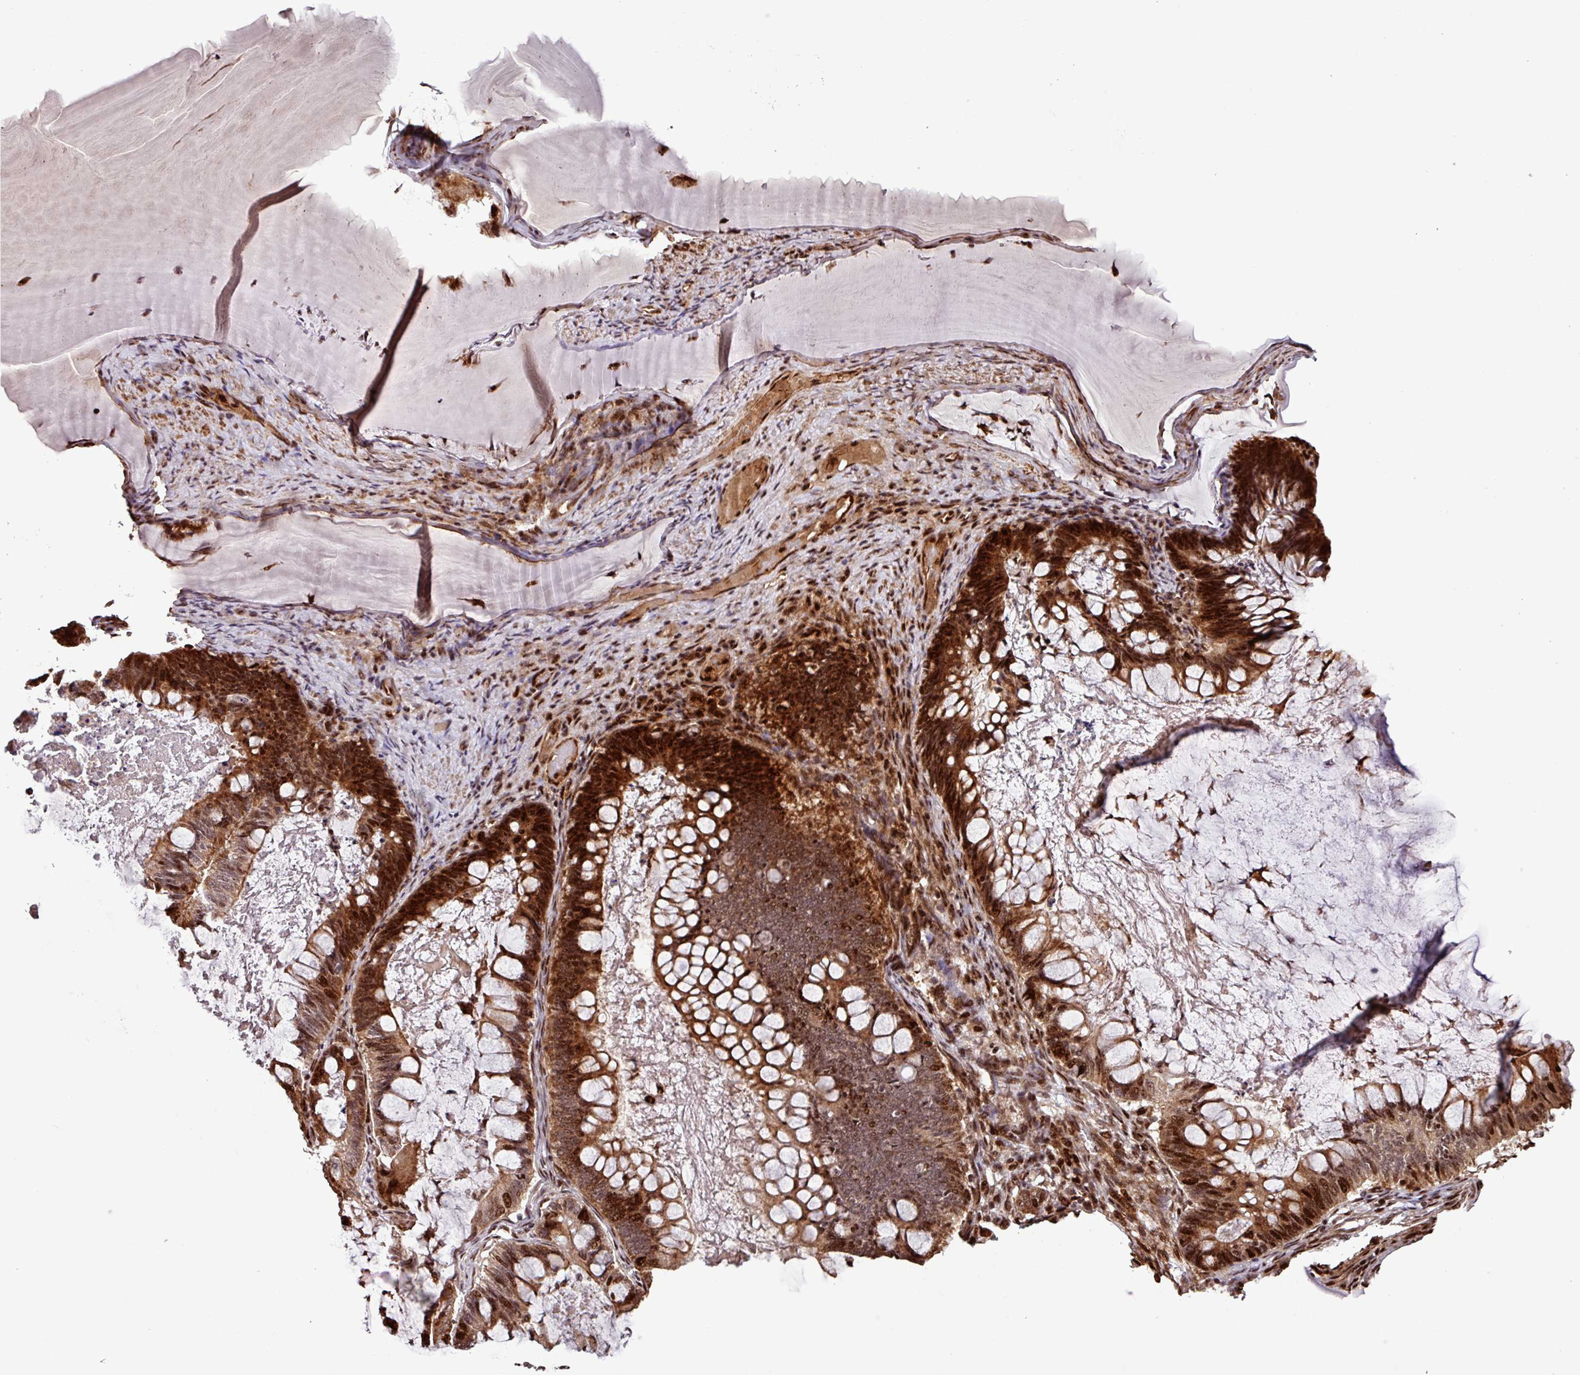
{"staining": {"intensity": "strong", "quantity": "25%-75%", "location": "cytoplasmic/membranous,nuclear"}, "tissue": "ovarian cancer", "cell_type": "Tumor cells", "image_type": "cancer", "snomed": [{"axis": "morphology", "description": "Cystadenocarcinoma, mucinous, NOS"}, {"axis": "topography", "description": "Ovary"}], "caption": "This image exhibits immunohistochemistry (IHC) staining of ovarian cancer (mucinous cystadenocarcinoma), with high strong cytoplasmic/membranous and nuclear positivity in approximately 25%-75% of tumor cells.", "gene": "SLC22A24", "patient": {"sex": "female", "age": 61}}